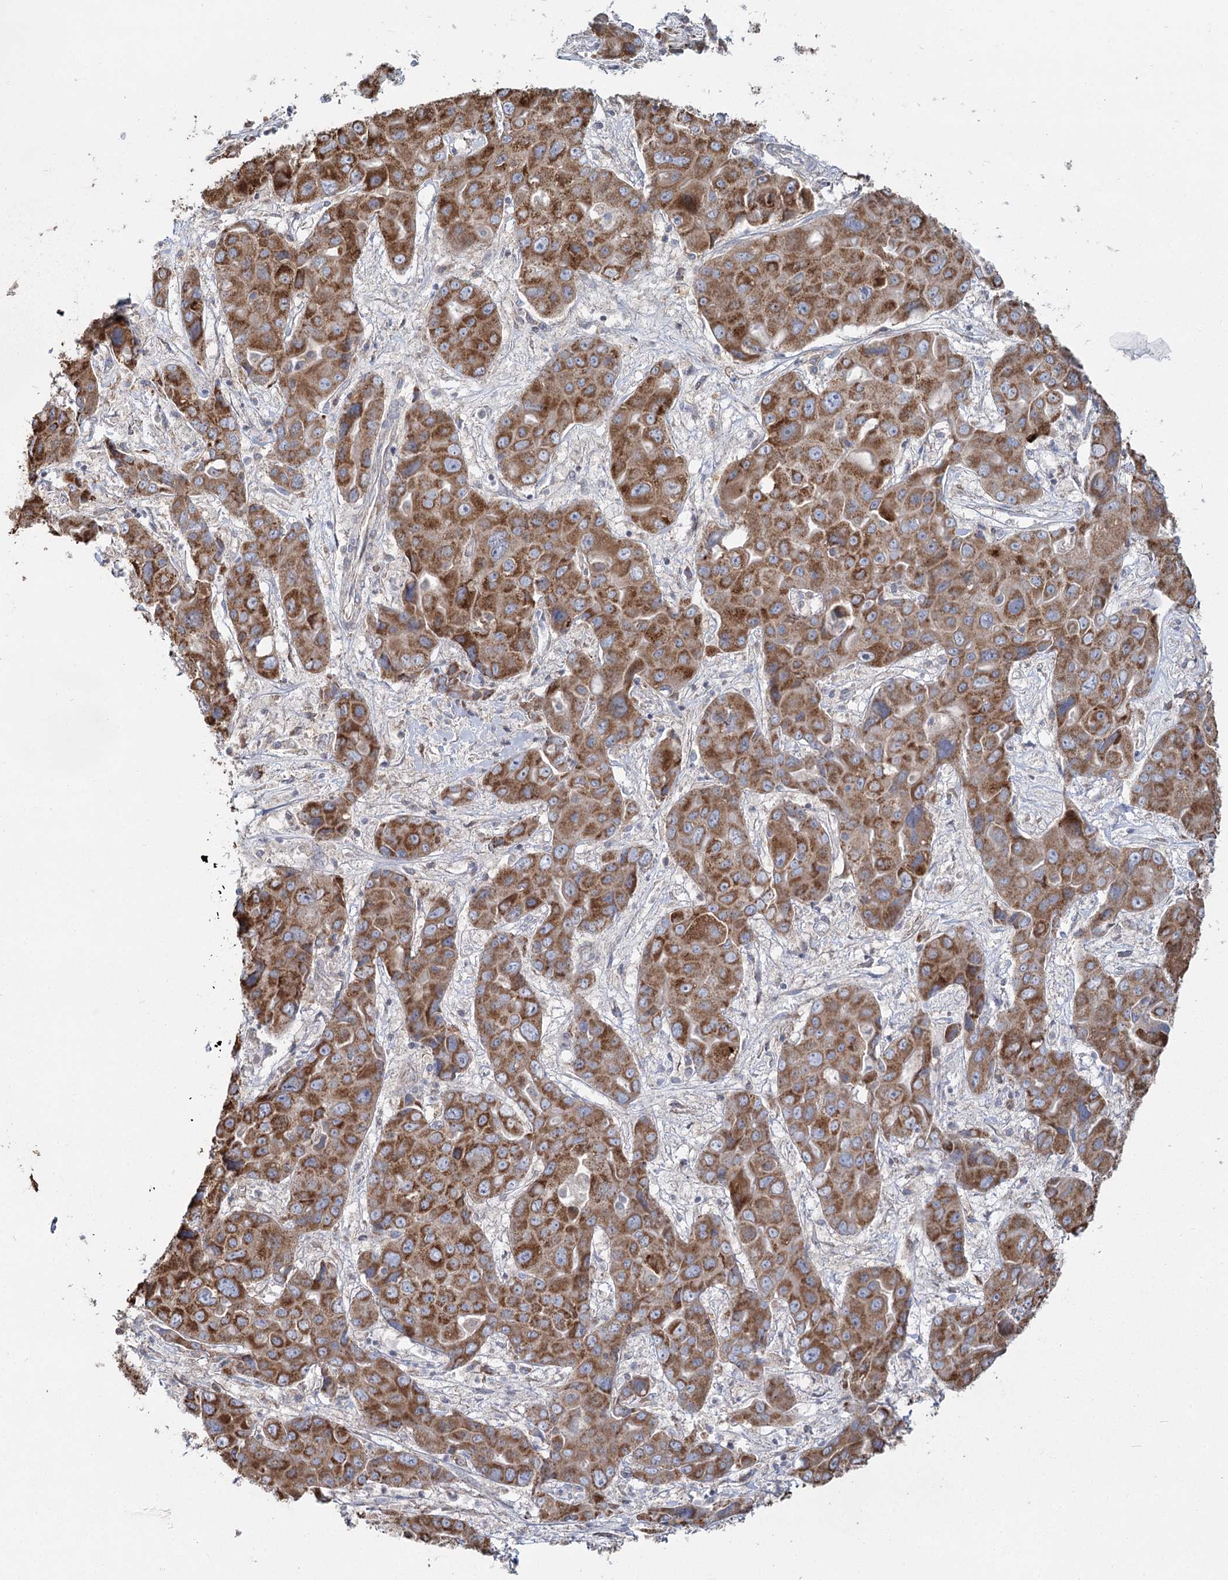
{"staining": {"intensity": "strong", "quantity": ">75%", "location": "cytoplasmic/membranous"}, "tissue": "liver cancer", "cell_type": "Tumor cells", "image_type": "cancer", "snomed": [{"axis": "morphology", "description": "Cholangiocarcinoma"}, {"axis": "topography", "description": "Liver"}], "caption": "The image demonstrates staining of liver cancer (cholangiocarcinoma), revealing strong cytoplasmic/membranous protein expression (brown color) within tumor cells.", "gene": "ACOX2", "patient": {"sex": "male", "age": 67}}